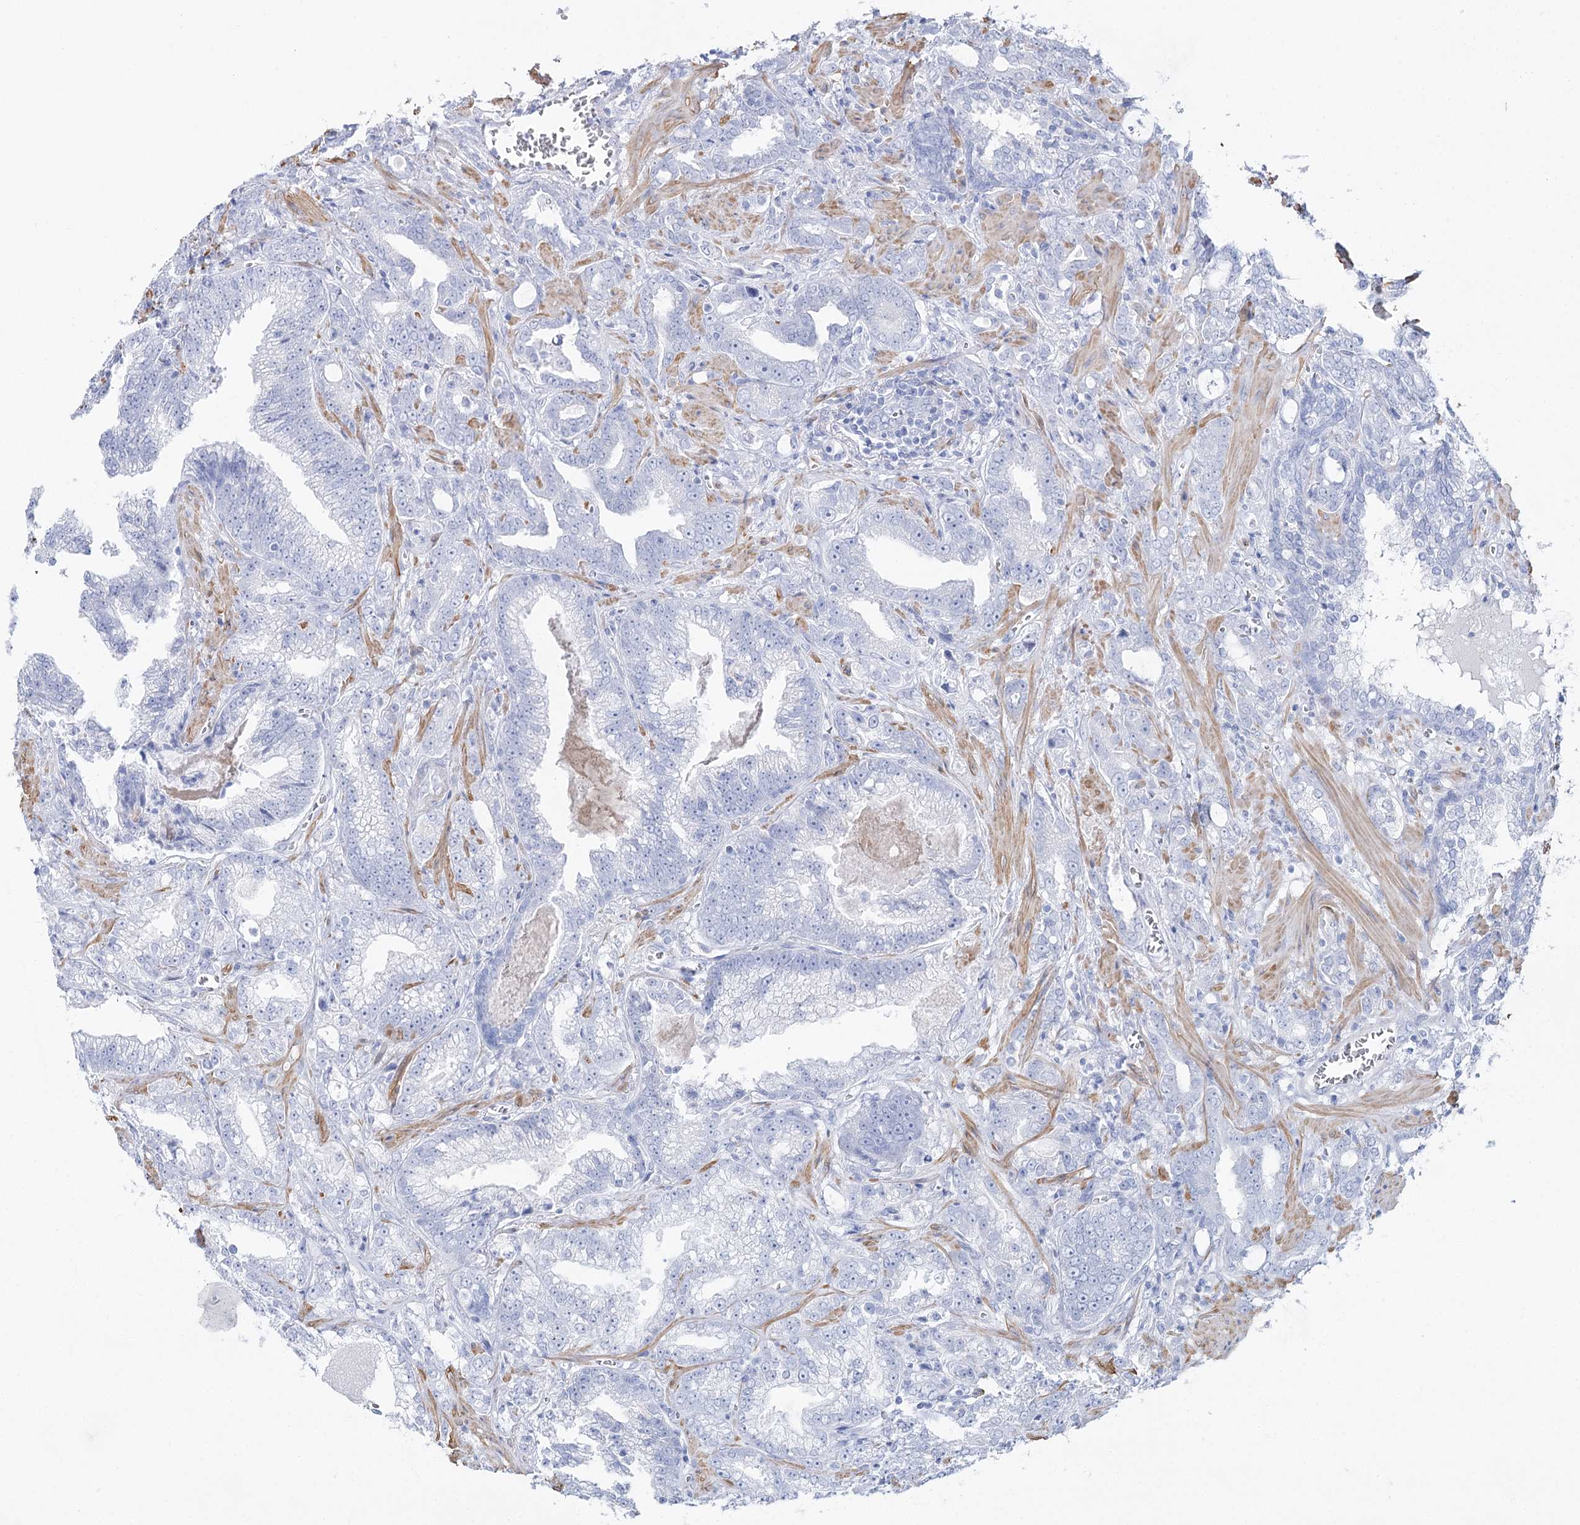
{"staining": {"intensity": "negative", "quantity": "none", "location": "none"}, "tissue": "prostate cancer", "cell_type": "Tumor cells", "image_type": "cancer", "snomed": [{"axis": "morphology", "description": "Adenocarcinoma, High grade"}, {"axis": "topography", "description": "Prostate and seminal vesicle, NOS"}], "caption": "Immunohistochemical staining of human prostate cancer shows no significant positivity in tumor cells. The staining is performed using DAB brown chromogen with nuclei counter-stained in using hematoxylin.", "gene": "CSN3", "patient": {"sex": "male", "age": 67}}